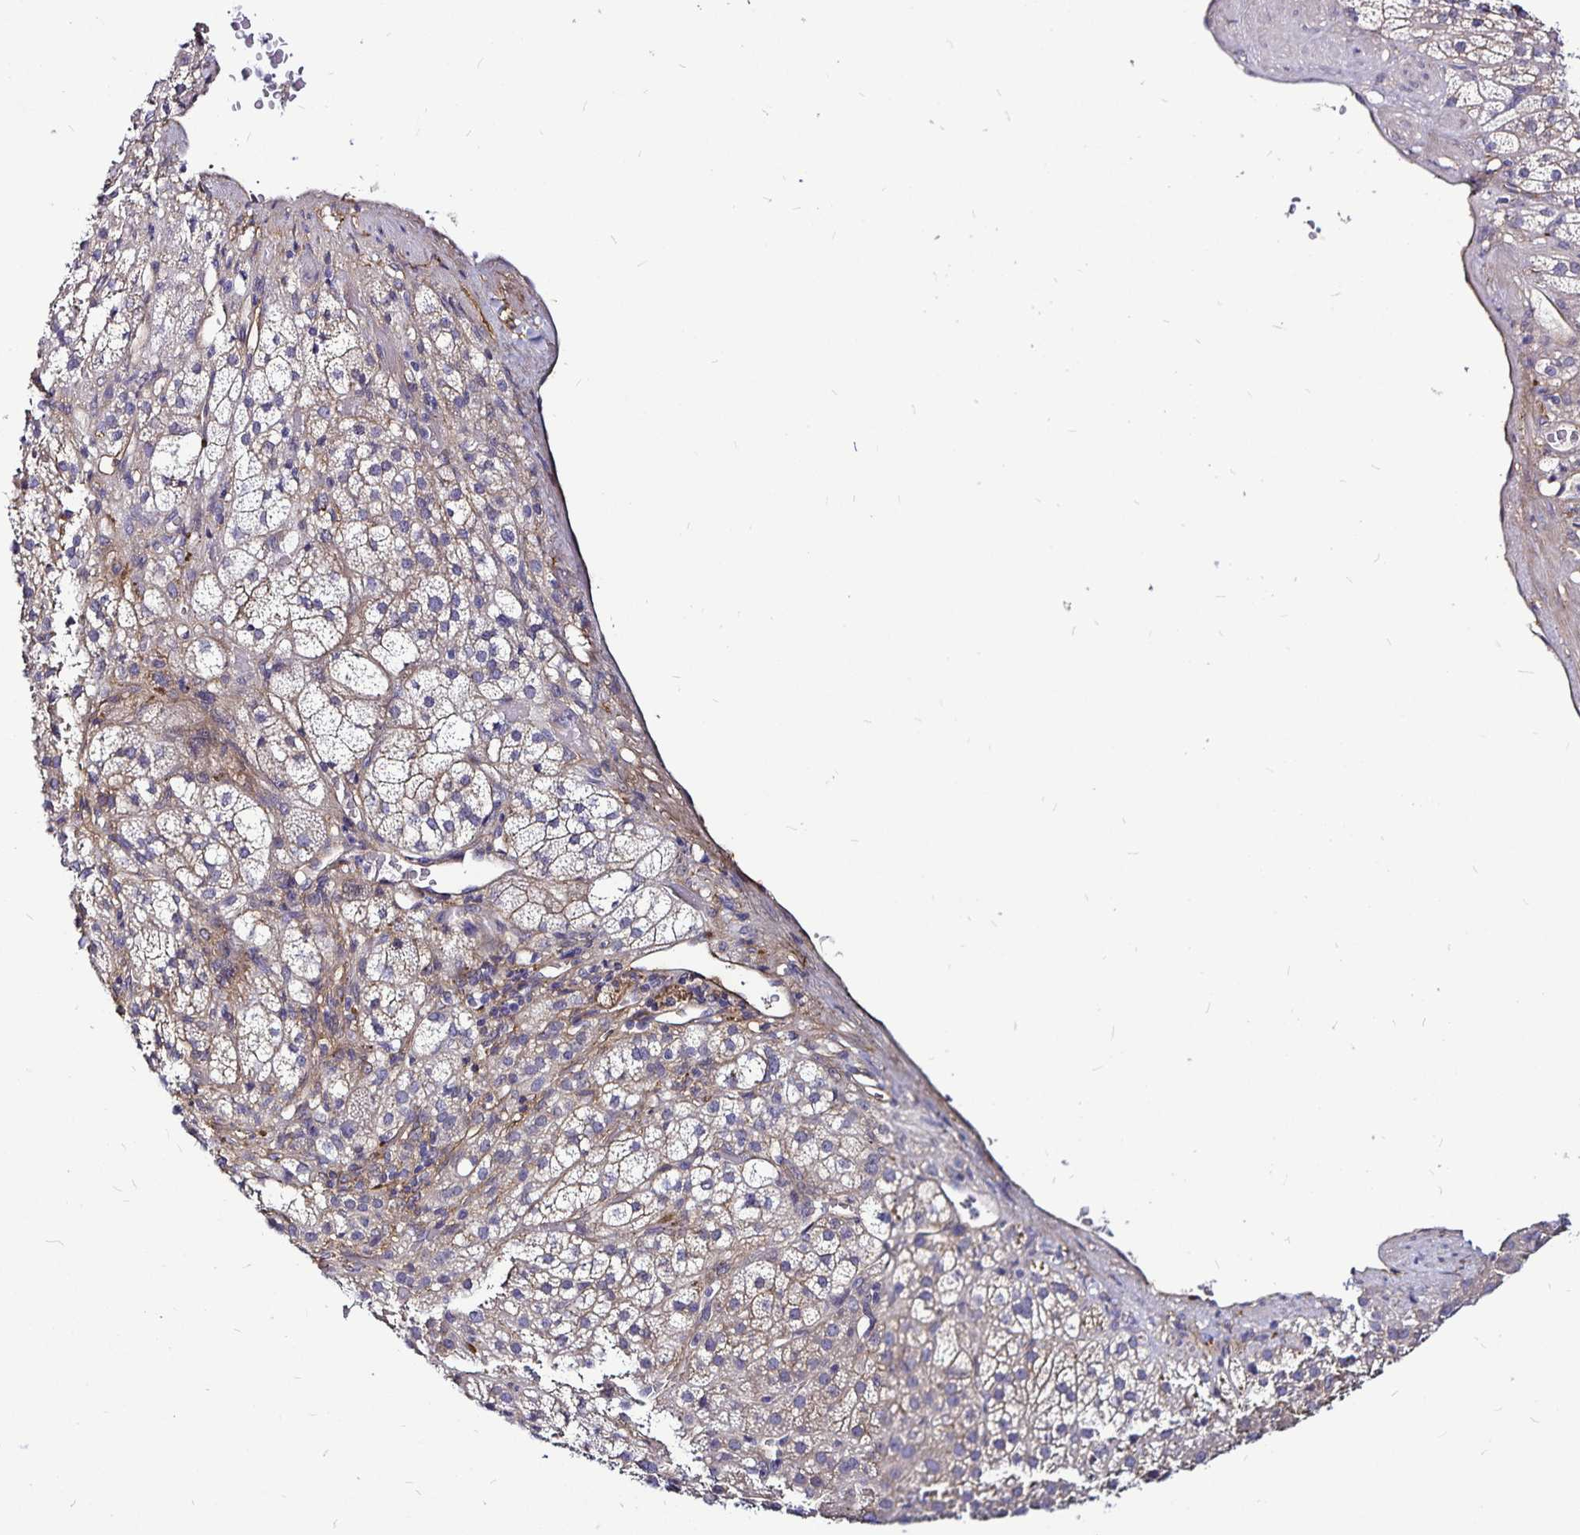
{"staining": {"intensity": "weak", "quantity": "25%-75%", "location": "cytoplasmic/membranous"}, "tissue": "adrenal gland", "cell_type": "Glandular cells", "image_type": "normal", "snomed": [{"axis": "morphology", "description": "Normal tissue, NOS"}, {"axis": "topography", "description": "Adrenal gland"}], "caption": "Adrenal gland was stained to show a protein in brown. There is low levels of weak cytoplasmic/membranous positivity in approximately 25%-75% of glandular cells. Nuclei are stained in blue.", "gene": "GNG12", "patient": {"sex": "female", "age": 60}}